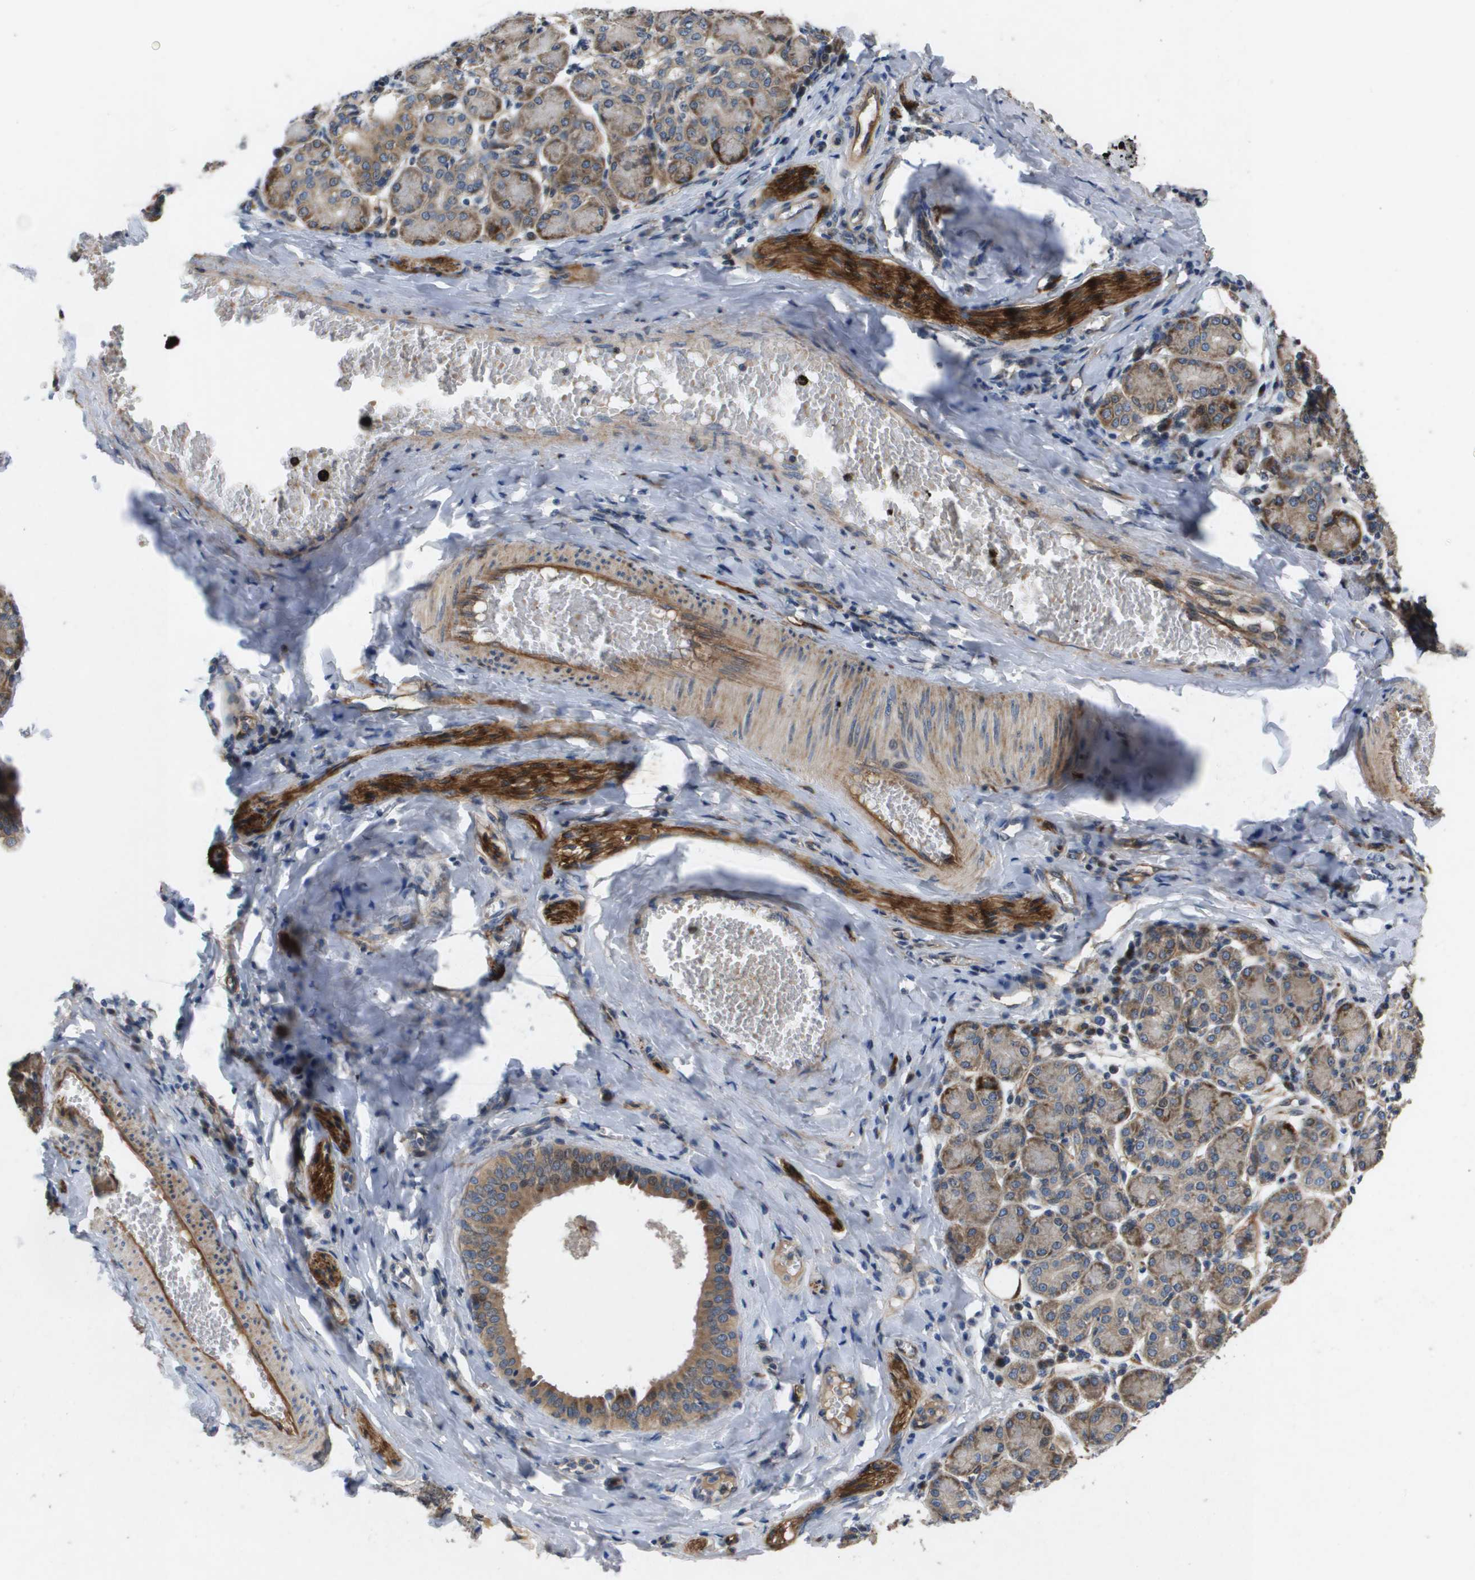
{"staining": {"intensity": "moderate", "quantity": "25%-75%", "location": "cytoplasmic/membranous"}, "tissue": "salivary gland", "cell_type": "Glandular cells", "image_type": "normal", "snomed": [{"axis": "morphology", "description": "Normal tissue, NOS"}, {"axis": "morphology", "description": "Inflammation, NOS"}, {"axis": "topography", "description": "Lymph node"}, {"axis": "topography", "description": "Salivary gland"}], "caption": "An immunohistochemistry (IHC) photomicrograph of unremarkable tissue is shown. Protein staining in brown highlights moderate cytoplasmic/membranous positivity in salivary gland within glandular cells. The staining was performed using DAB to visualize the protein expression in brown, while the nuclei were stained in blue with hematoxylin (Magnification: 20x).", "gene": "ENTPD2", "patient": {"sex": "male", "age": 3}}